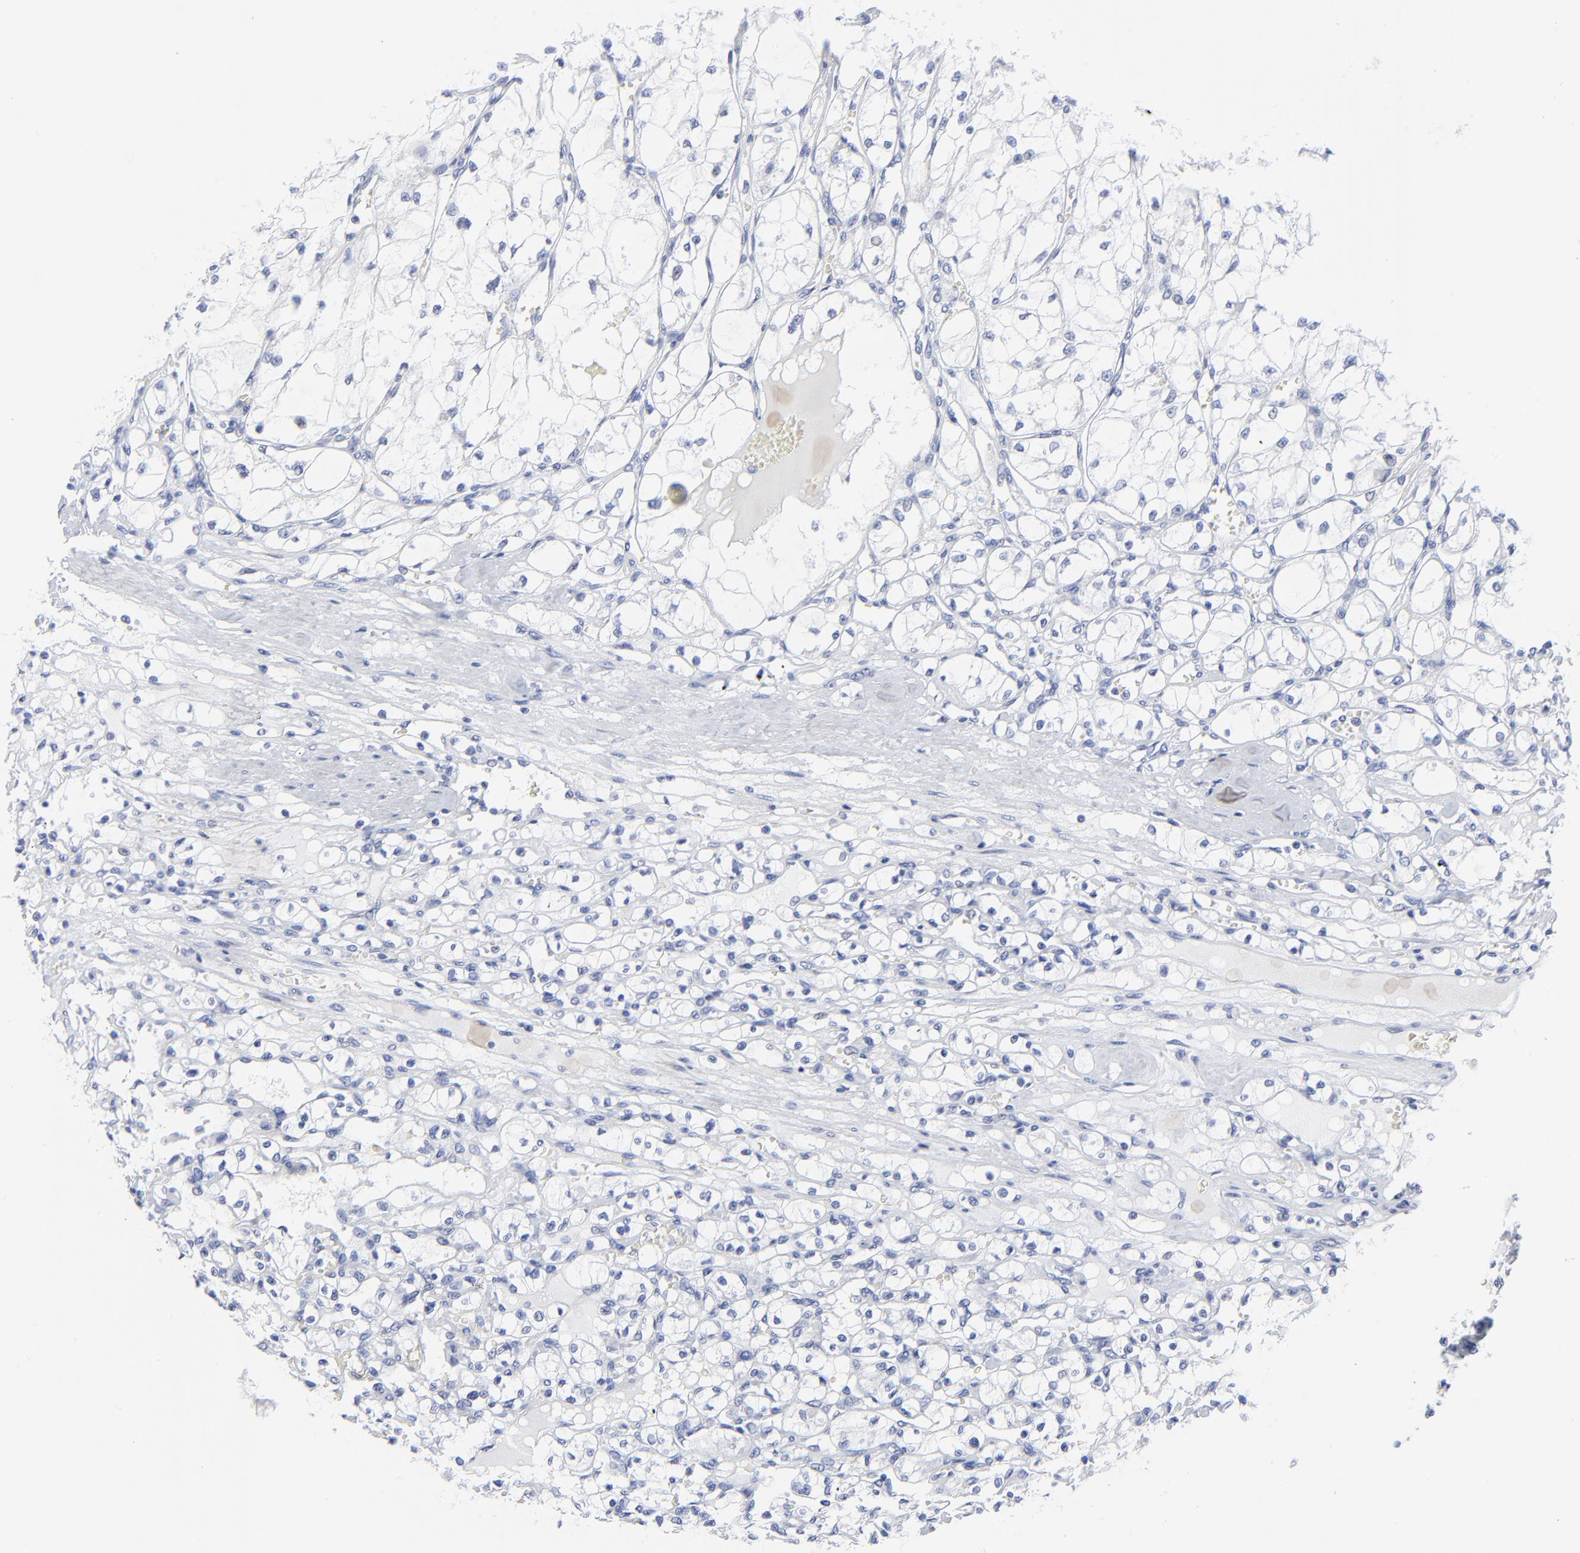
{"staining": {"intensity": "negative", "quantity": "none", "location": "none"}, "tissue": "renal cancer", "cell_type": "Tumor cells", "image_type": "cancer", "snomed": [{"axis": "morphology", "description": "Adenocarcinoma, NOS"}, {"axis": "topography", "description": "Kidney"}], "caption": "DAB (3,3'-diaminobenzidine) immunohistochemical staining of renal cancer displays no significant expression in tumor cells. (DAB (3,3'-diaminobenzidine) IHC visualized using brightfield microscopy, high magnification).", "gene": "PSD3", "patient": {"sex": "male", "age": 61}}